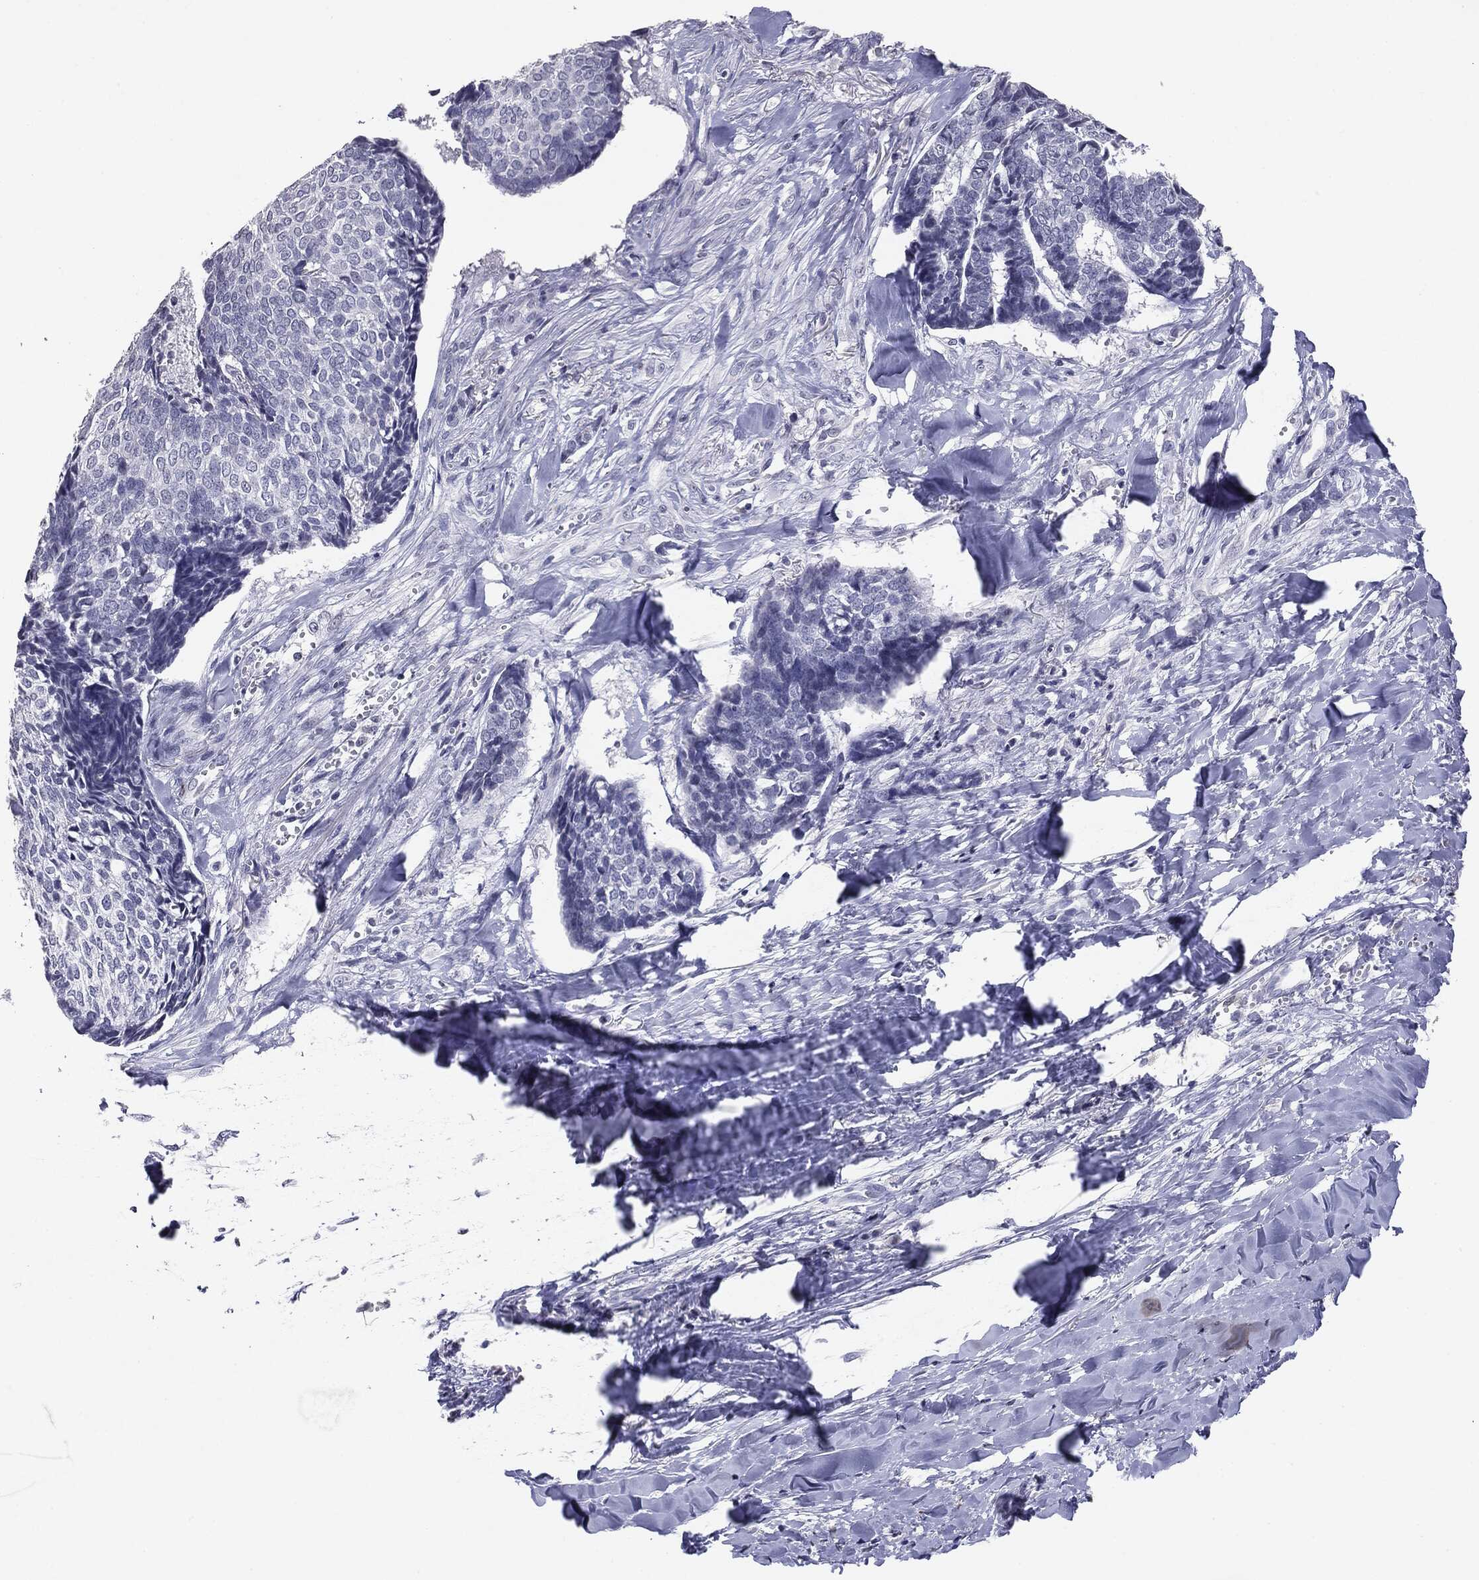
{"staining": {"intensity": "negative", "quantity": "none", "location": "none"}, "tissue": "skin cancer", "cell_type": "Tumor cells", "image_type": "cancer", "snomed": [{"axis": "morphology", "description": "Basal cell carcinoma"}, {"axis": "topography", "description": "Skin"}], "caption": "This histopathology image is of basal cell carcinoma (skin) stained with immunohistochemistry to label a protein in brown with the nuclei are counter-stained blue. There is no positivity in tumor cells.", "gene": "SERPINB4", "patient": {"sex": "male", "age": 86}}